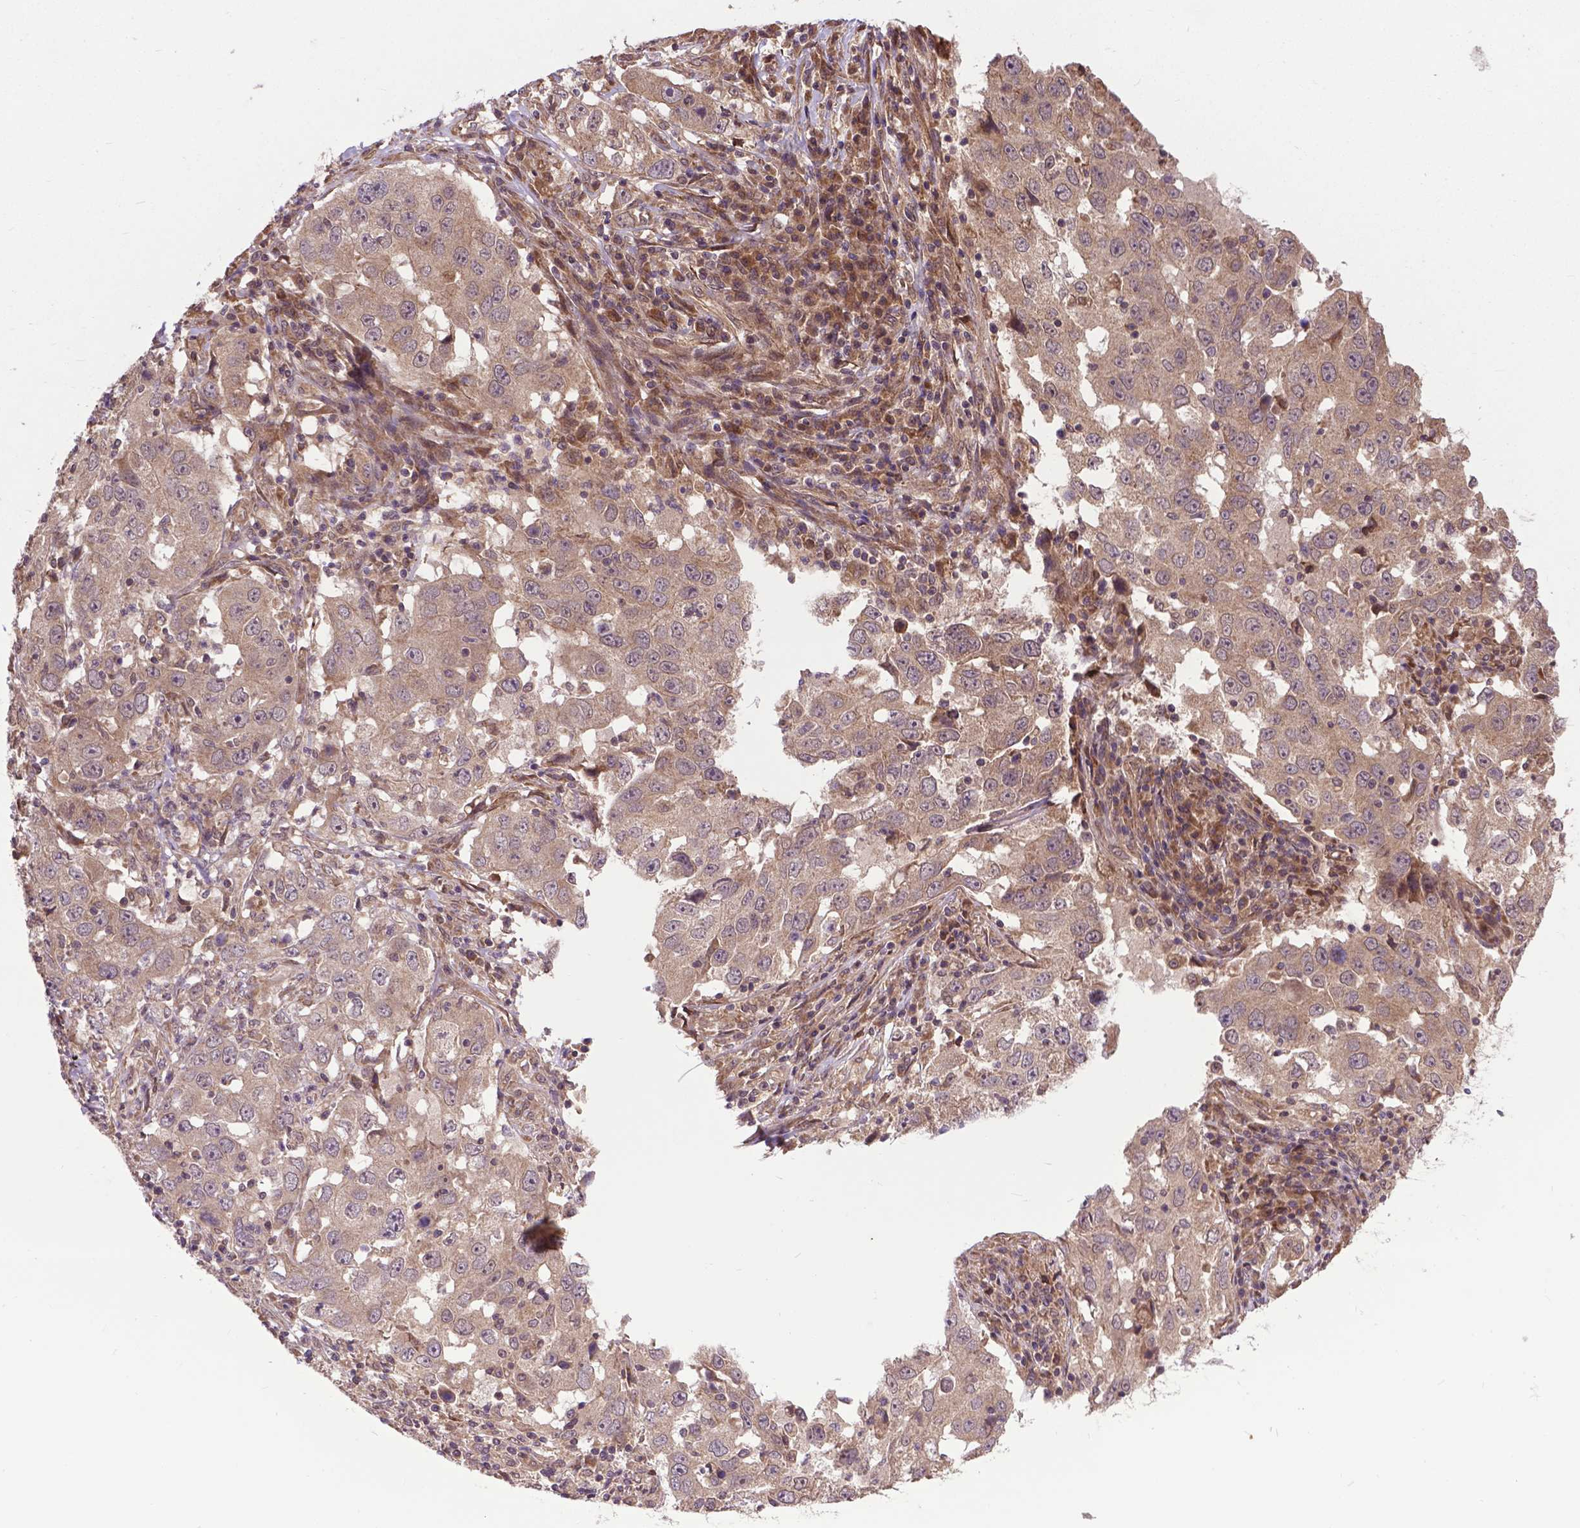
{"staining": {"intensity": "moderate", "quantity": ">75%", "location": "cytoplasmic/membranous"}, "tissue": "lung cancer", "cell_type": "Tumor cells", "image_type": "cancer", "snomed": [{"axis": "morphology", "description": "Adenocarcinoma, NOS"}, {"axis": "topography", "description": "Lung"}], "caption": "There is medium levels of moderate cytoplasmic/membranous expression in tumor cells of lung cancer, as demonstrated by immunohistochemical staining (brown color).", "gene": "ZNF616", "patient": {"sex": "male", "age": 73}}